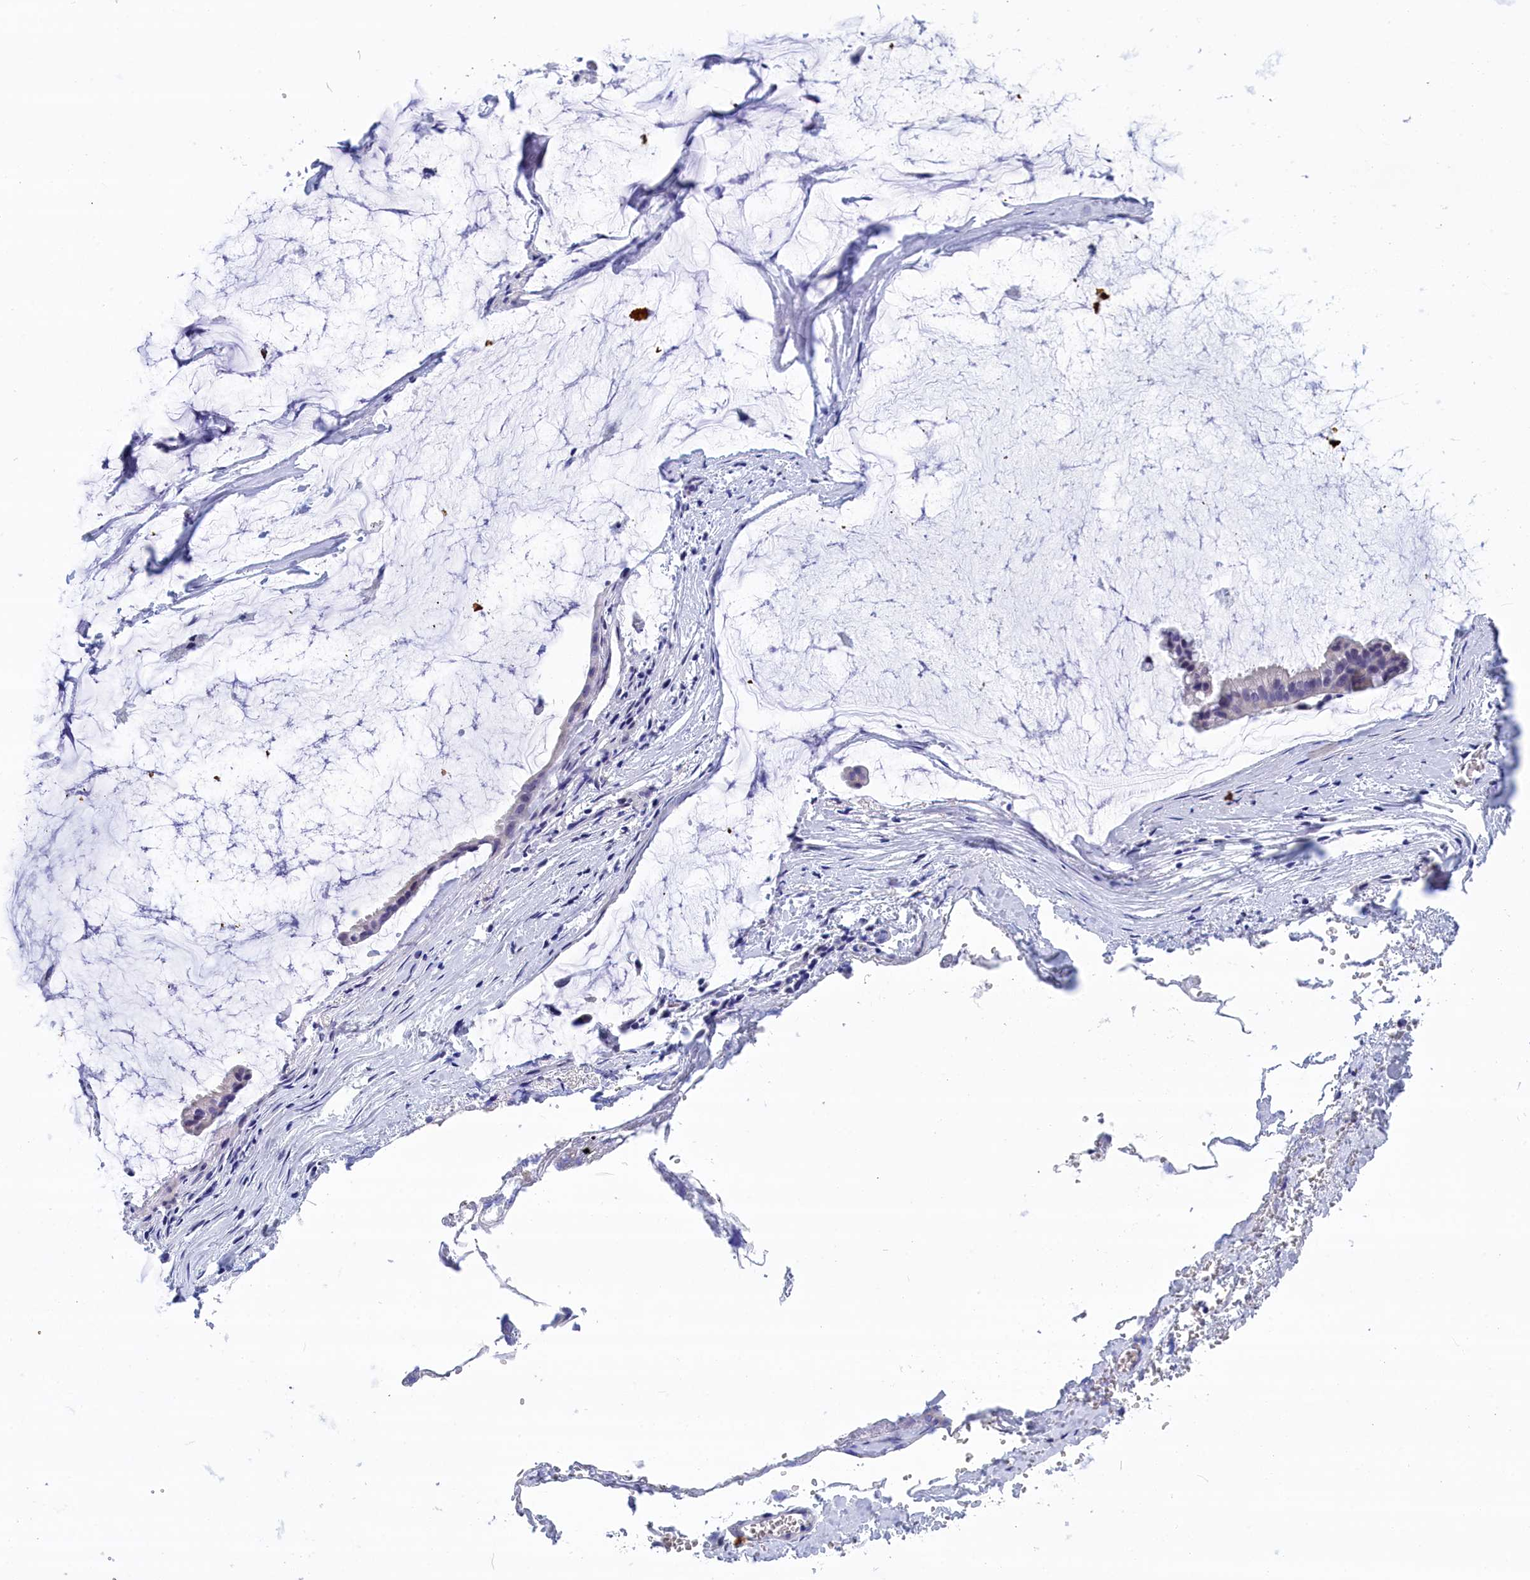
{"staining": {"intensity": "negative", "quantity": "none", "location": "none"}, "tissue": "ovarian cancer", "cell_type": "Tumor cells", "image_type": "cancer", "snomed": [{"axis": "morphology", "description": "Cystadenocarcinoma, mucinous, NOS"}, {"axis": "topography", "description": "Ovary"}], "caption": "Protein analysis of ovarian cancer displays no significant positivity in tumor cells. (DAB immunohistochemistry (IHC) visualized using brightfield microscopy, high magnification).", "gene": "WDR83", "patient": {"sex": "female", "age": 73}}